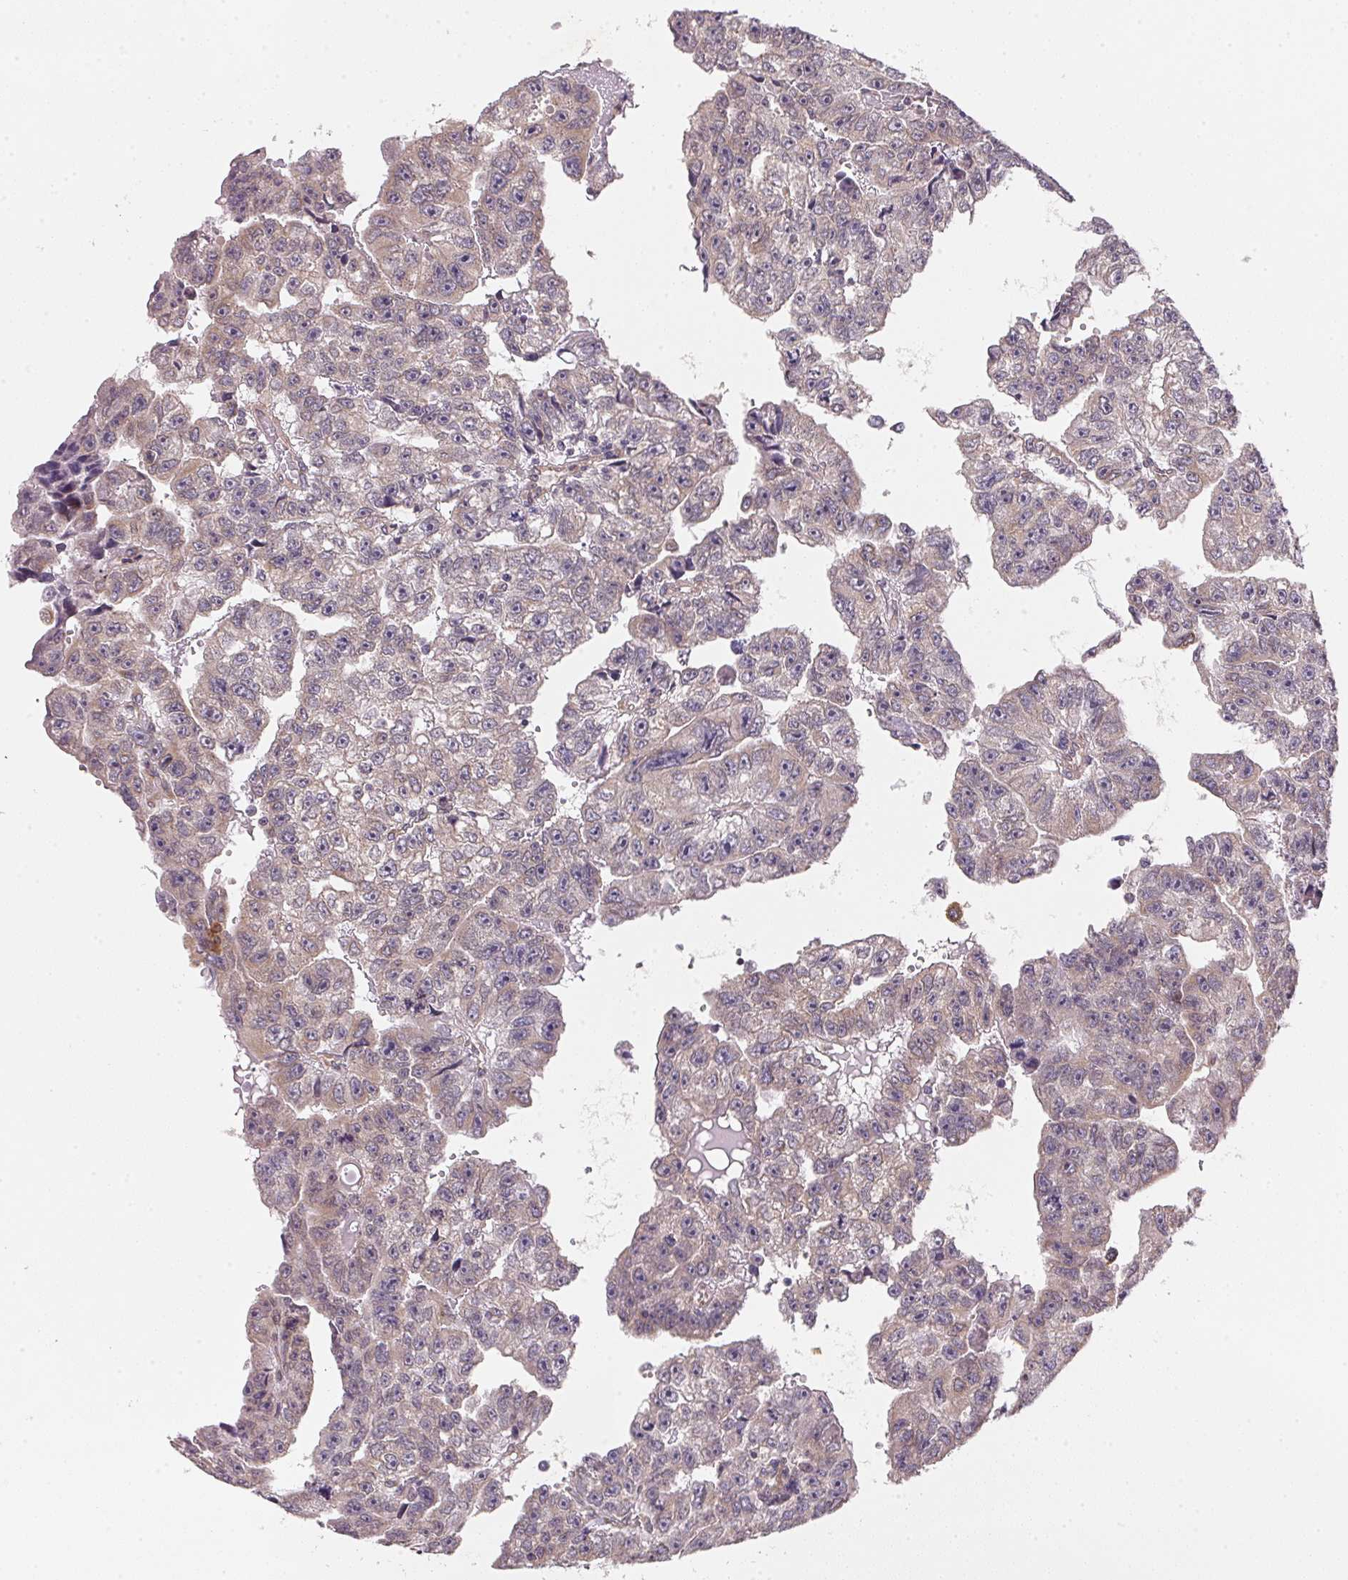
{"staining": {"intensity": "negative", "quantity": "none", "location": "none"}, "tissue": "testis cancer", "cell_type": "Tumor cells", "image_type": "cancer", "snomed": [{"axis": "morphology", "description": "Carcinoma, Embryonal, NOS"}, {"axis": "topography", "description": "Testis"}], "caption": "This is an immunohistochemistry histopathology image of embryonal carcinoma (testis). There is no positivity in tumor cells.", "gene": "EI24", "patient": {"sex": "male", "age": 20}}